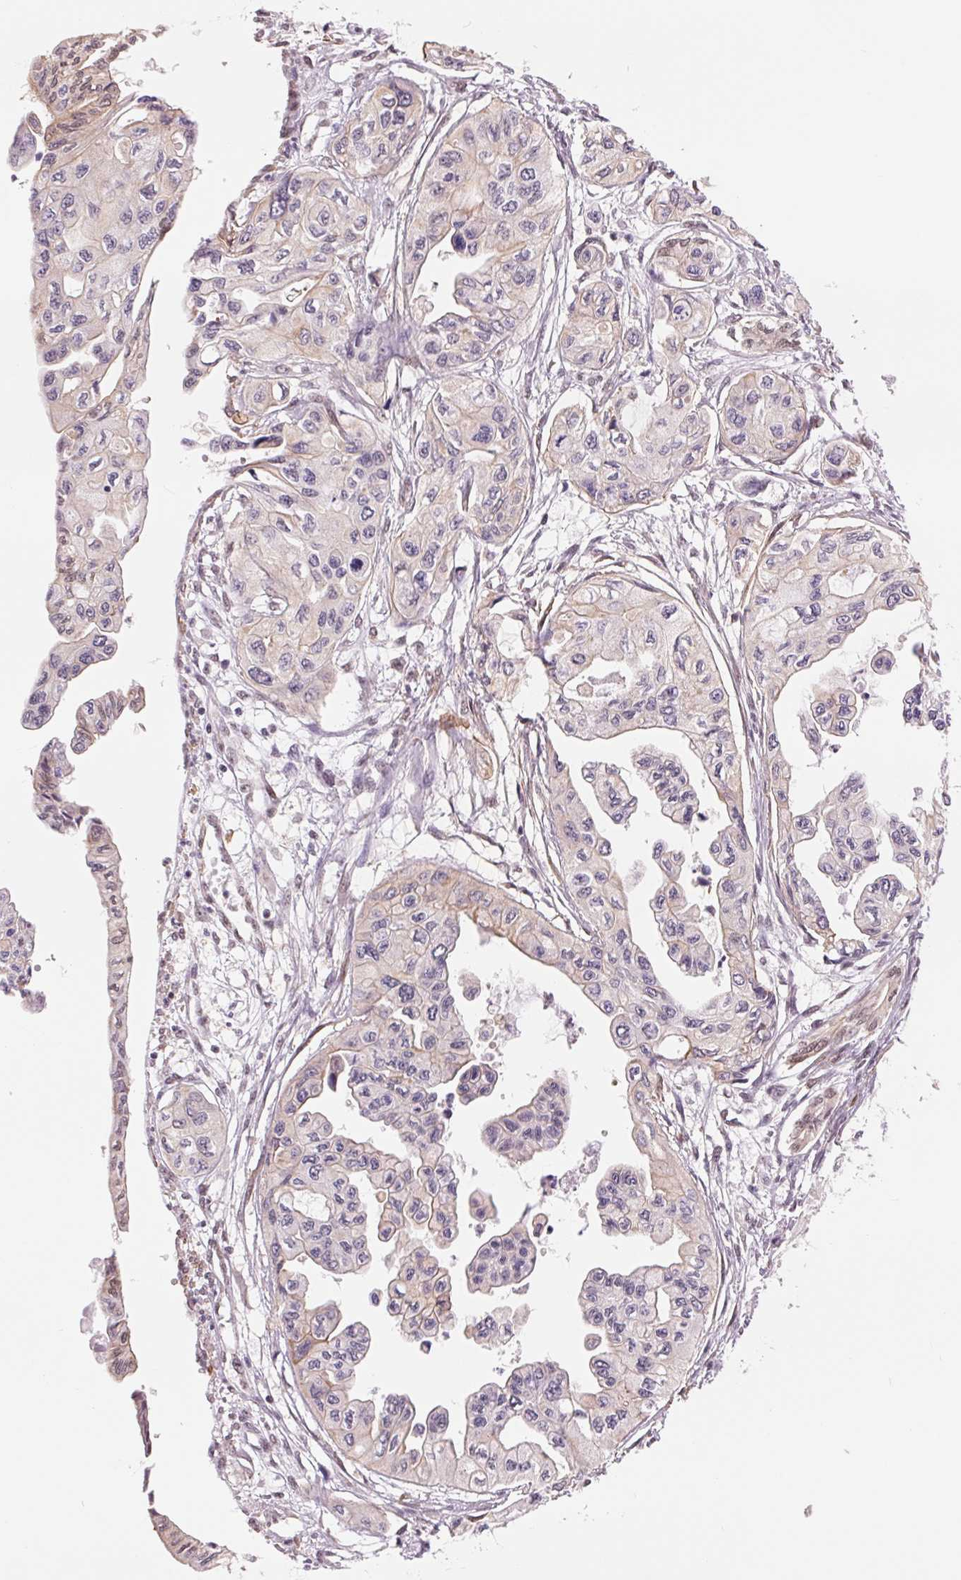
{"staining": {"intensity": "weak", "quantity": "<25%", "location": "cytoplasmic/membranous"}, "tissue": "pancreatic cancer", "cell_type": "Tumor cells", "image_type": "cancer", "snomed": [{"axis": "morphology", "description": "Adenocarcinoma, NOS"}, {"axis": "topography", "description": "Pancreas"}], "caption": "DAB (3,3'-diaminobenzidine) immunohistochemical staining of pancreatic adenocarcinoma displays no significant expression in tumor cells.", "gene": "BCAT1", "patient": {"sex": "female", "age": 76}}